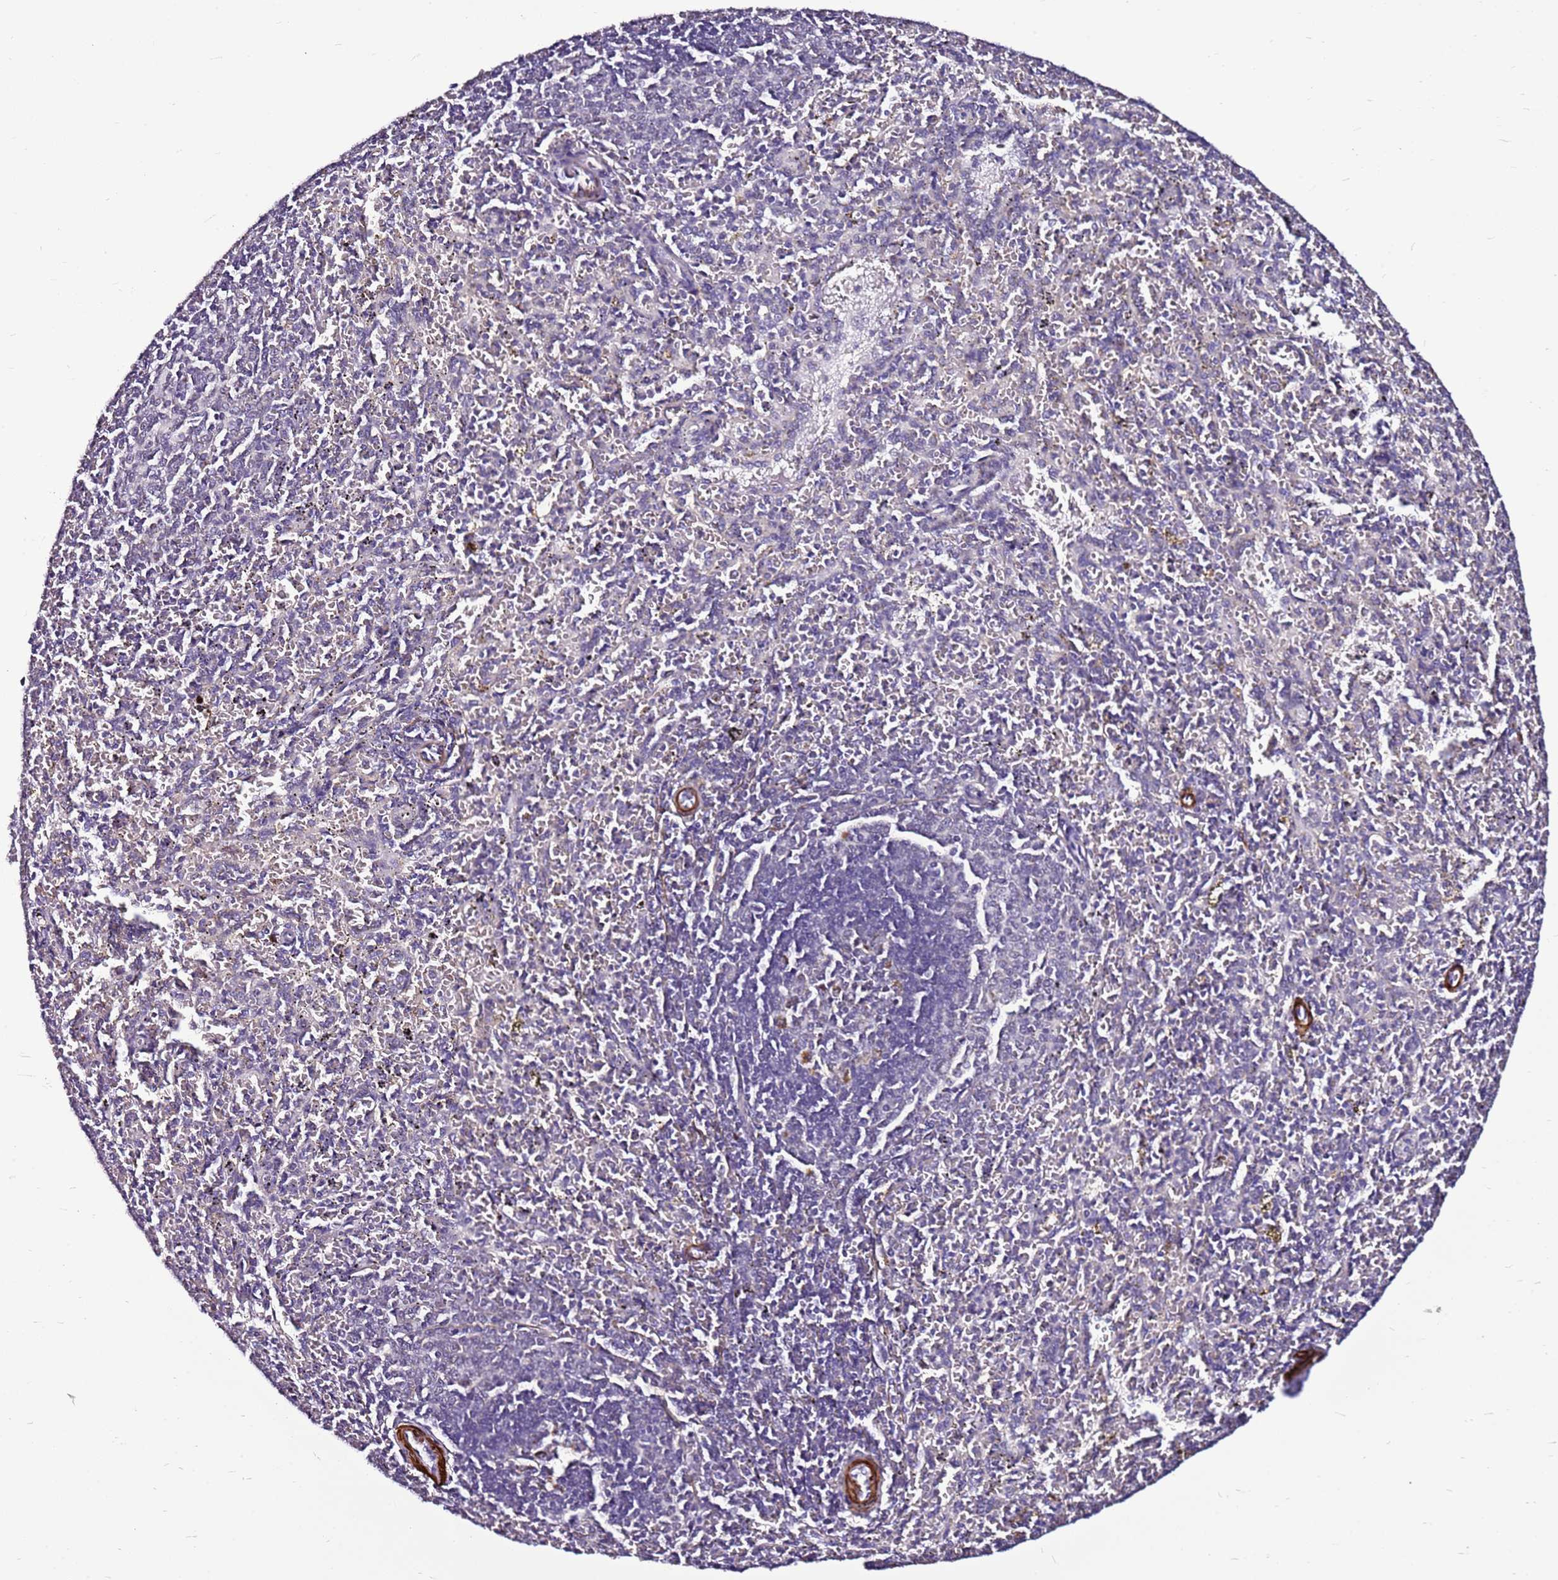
{"staining": {"intensity": "negative", "quantity": "none", "location": "none"}, "tissue": "spleen", "cell_type": "Cells in red pulp", "image_type": "normal", "snomed": [{"axis": "morphology", "description": "Normal tissue, NOS"}, {"axis": "topography", "description": "Spleen"}], "caption": "The photomicrograph reveals no significant positivity in cells in red pulp of spleen. The staining was performed using DAB to visualize the protein expression in brown, while the nuclei were stained in blue with hematoxylin (Magnification: 20x).", "gene": "SMIM4", "patient": {"sex": "female", "age": 21}}